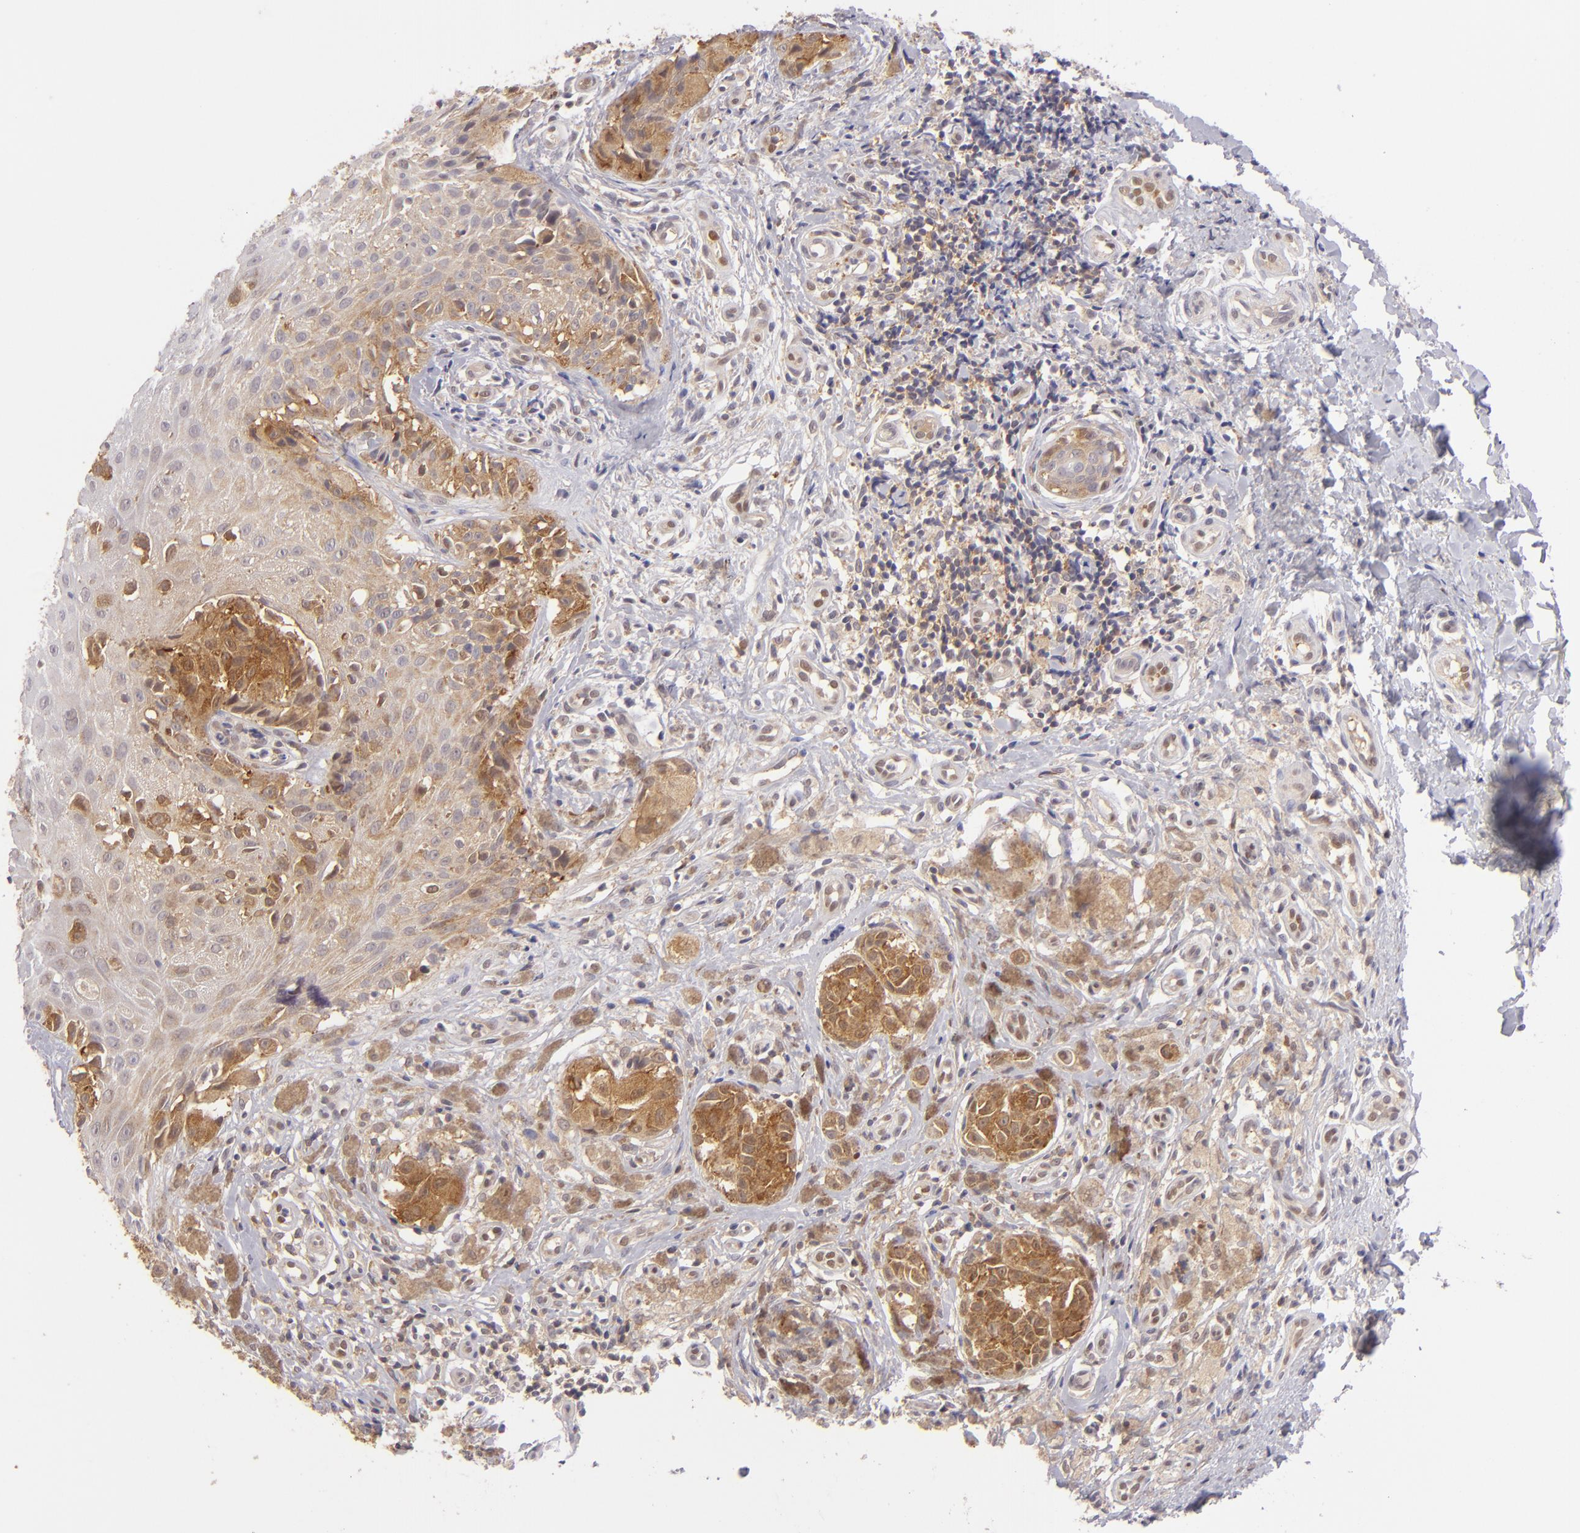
{"staining": {"intensity": "moderate", "quantity": ">75%", "location": "cytoplasmic/membranous"}, "tissue": "melanoma", "cell_type": "Tumor cells", "image_type": "cancer", "snomed": [{"axis": "morphology", "description": "Malignant melanoma, NOS"}, {"axis": "topography", "description": "Skin"}], "caption": "Immunohistochemistry (DAB) staining of malignant melanoma exhibits moderate cytoplasmic/membranous protein staining in about >75% of tumor cells.", "gene": "PTPN13", "patient": {"sex": "male", "age": 67}}